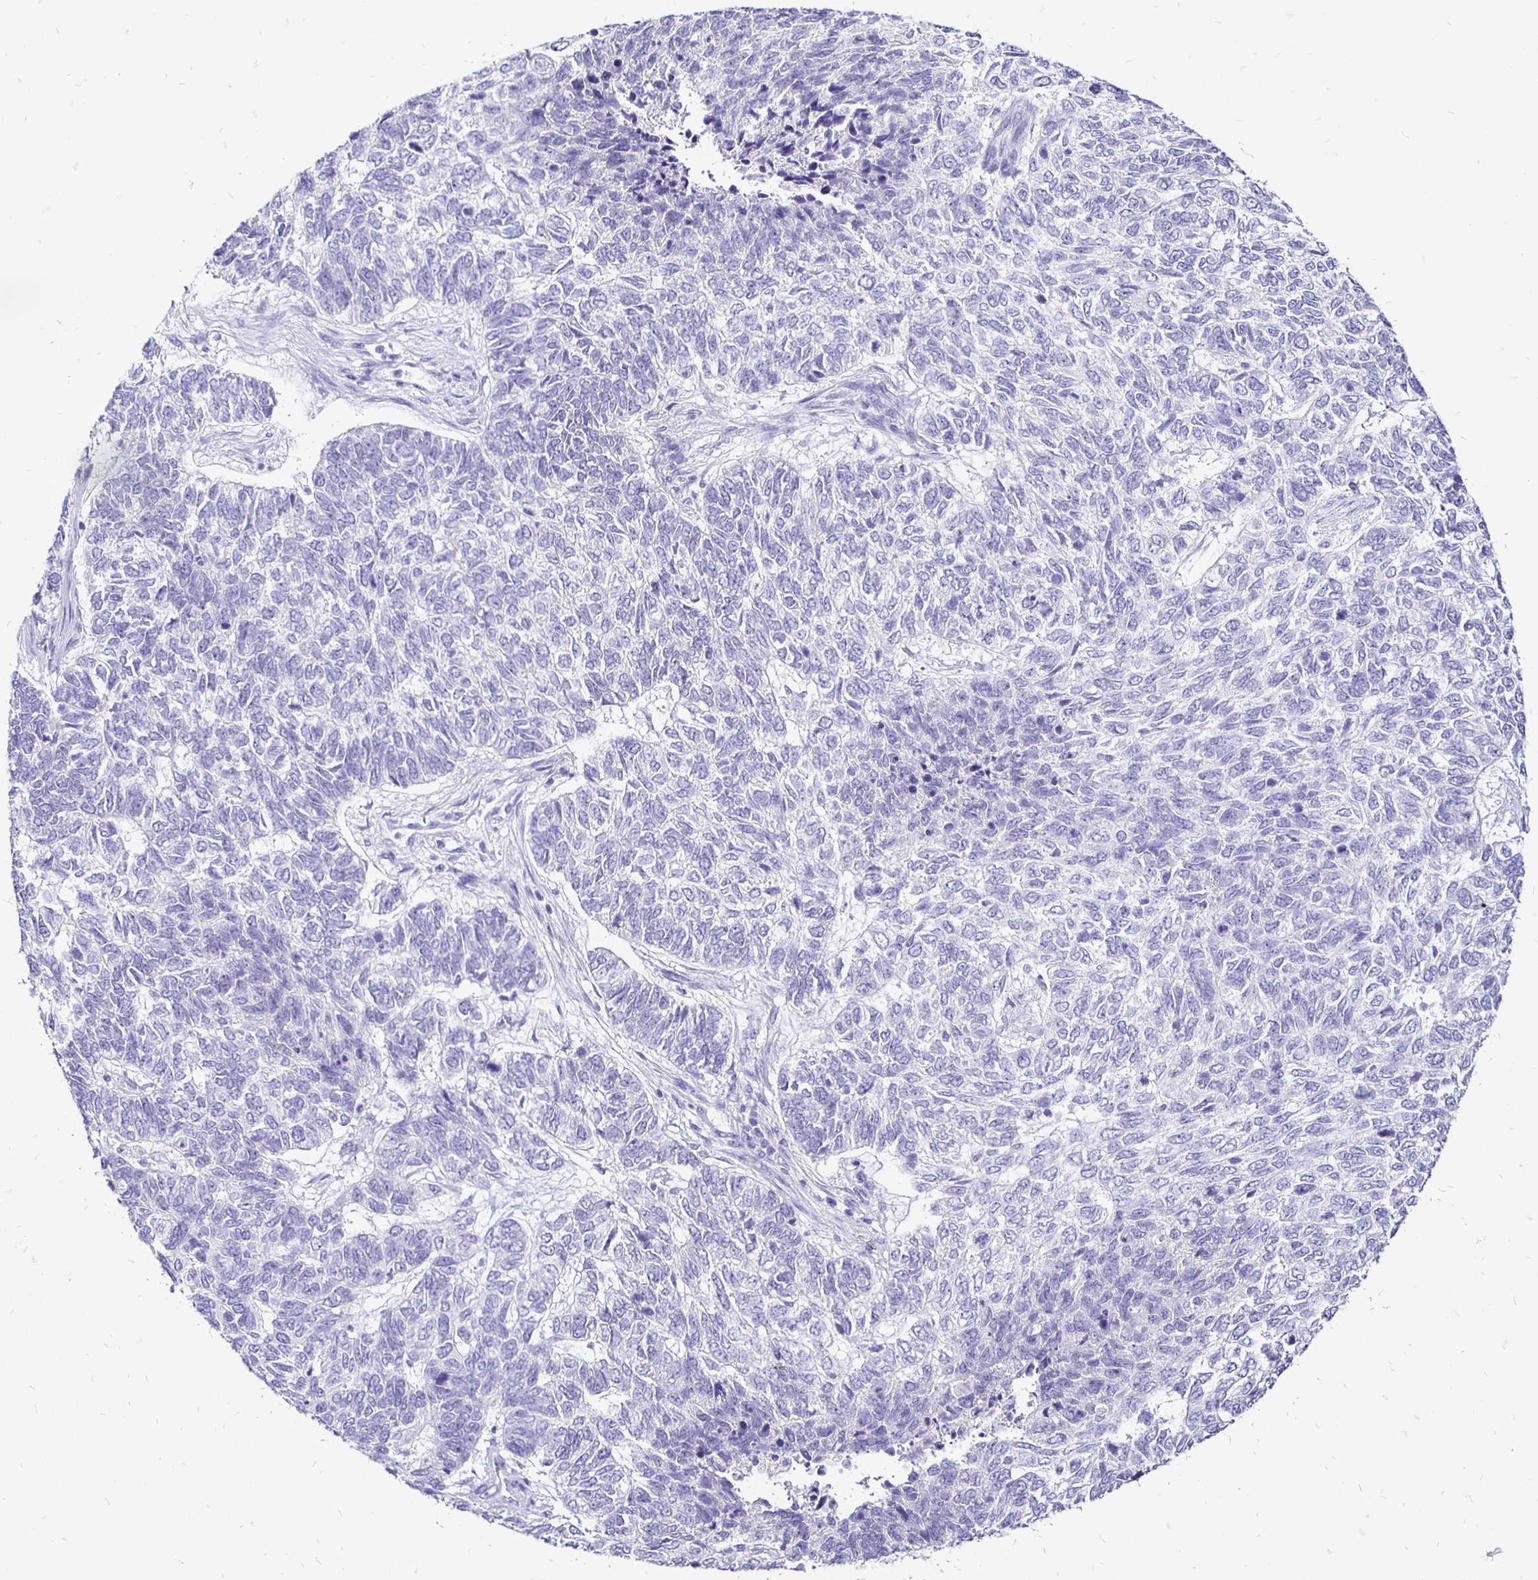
{"staining": {"intensity": "negative", "quantity": "none", "location": "none"}, "tissue": "skin cancer", "cell_type": "Tumor cells", "image_type": "cancer", "snomed": [{"axis": "morphology", "description": "Basal cell carcinoma"}, {"axis": "topography", "description": "Skin"}], "caption": "This is an IHC histopathology image of basal cell carcinoma (skin). There is no positivity in tumor cells.", "gene": "IRGC", "patient": {"sex": "female", "age": 65}}